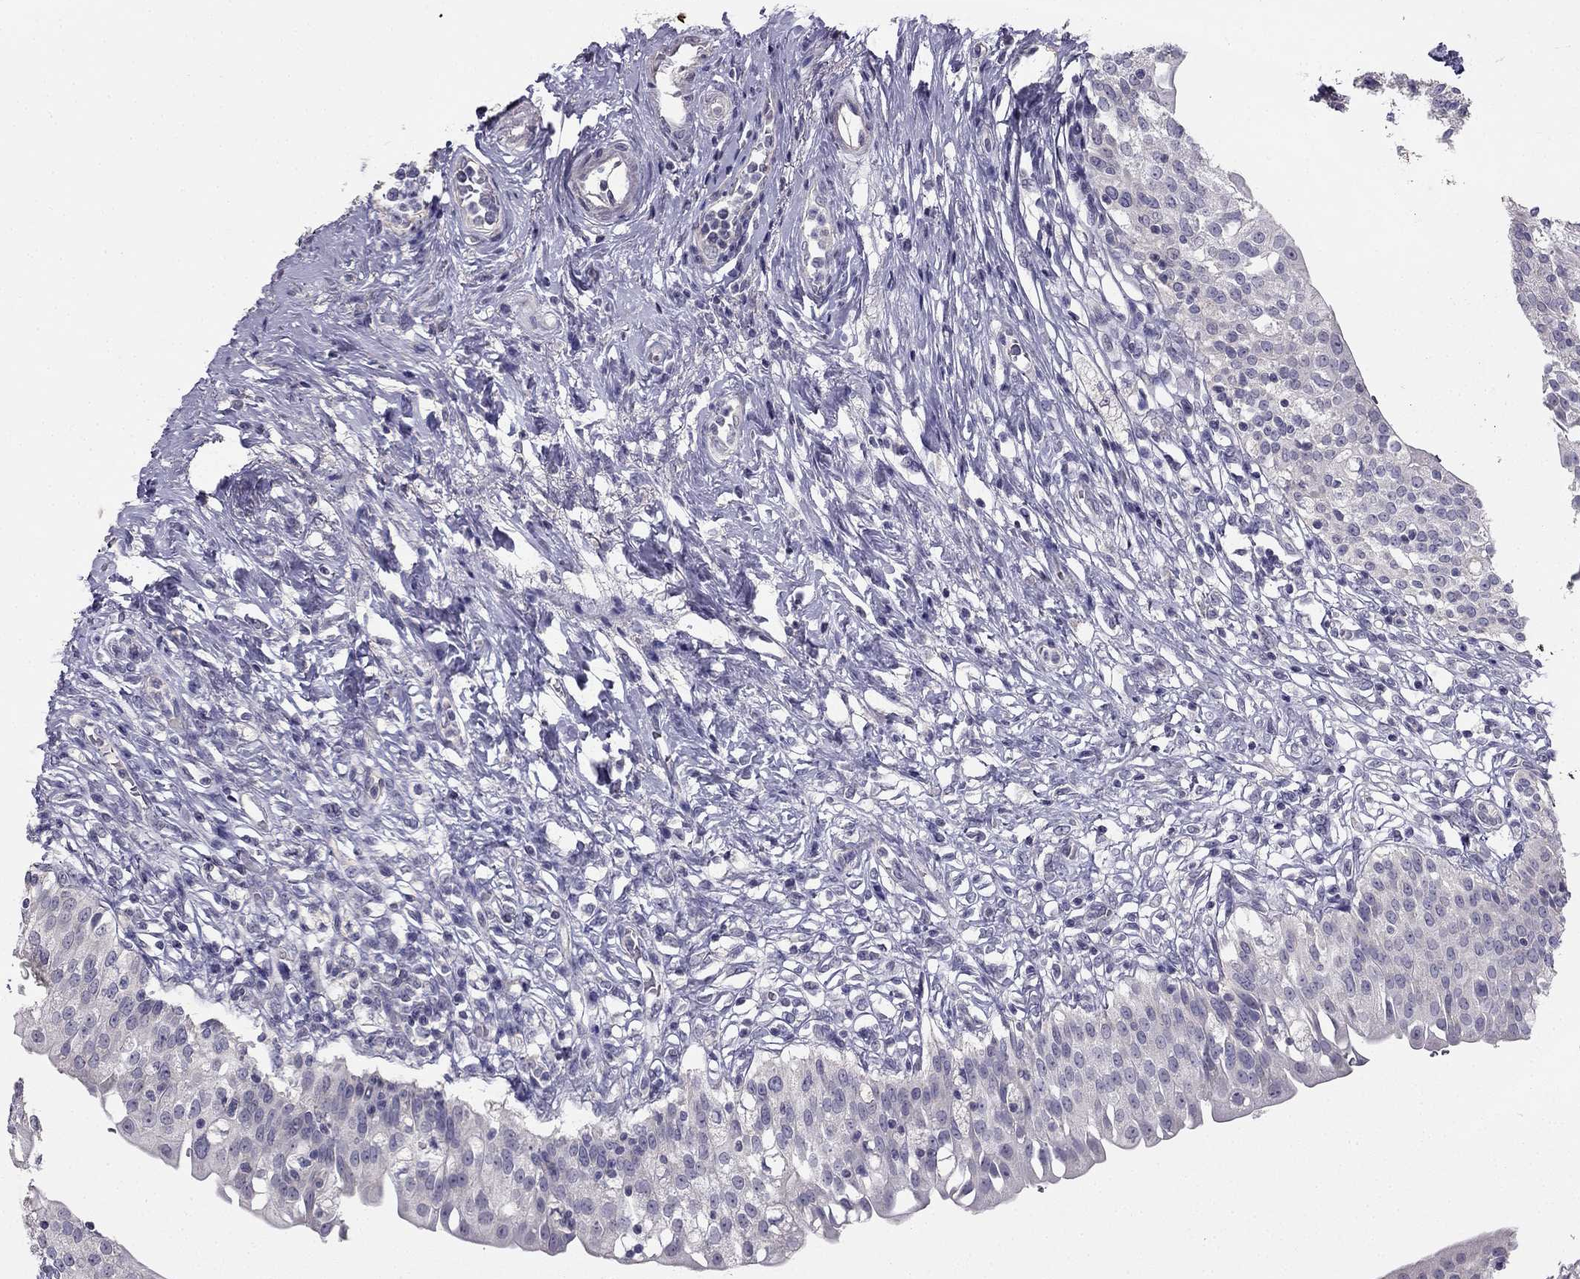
{"staining": {"intensity": "negative", "quantity": "none", "location": "none"}, "tissue": "urinary bladder", "cell_type": "Urothelial cells", "image_type": "normal", "snomed": [{"axis": "morphology", "description": "Normal tissue, NOS"}, {"axis": "topography", "description": "Urinary bladder"}], "caption": "Image shows no protein positivity in urothelial cells of unremarkable urinary bladder. Brightfield microscopy of immunohistochemistry (IHC) stained with DAB (brown) and hematoxylin (blue), captured at high magnification.", "gene": "HSFX1", "patient": {"sex": "male", "age": 76}}